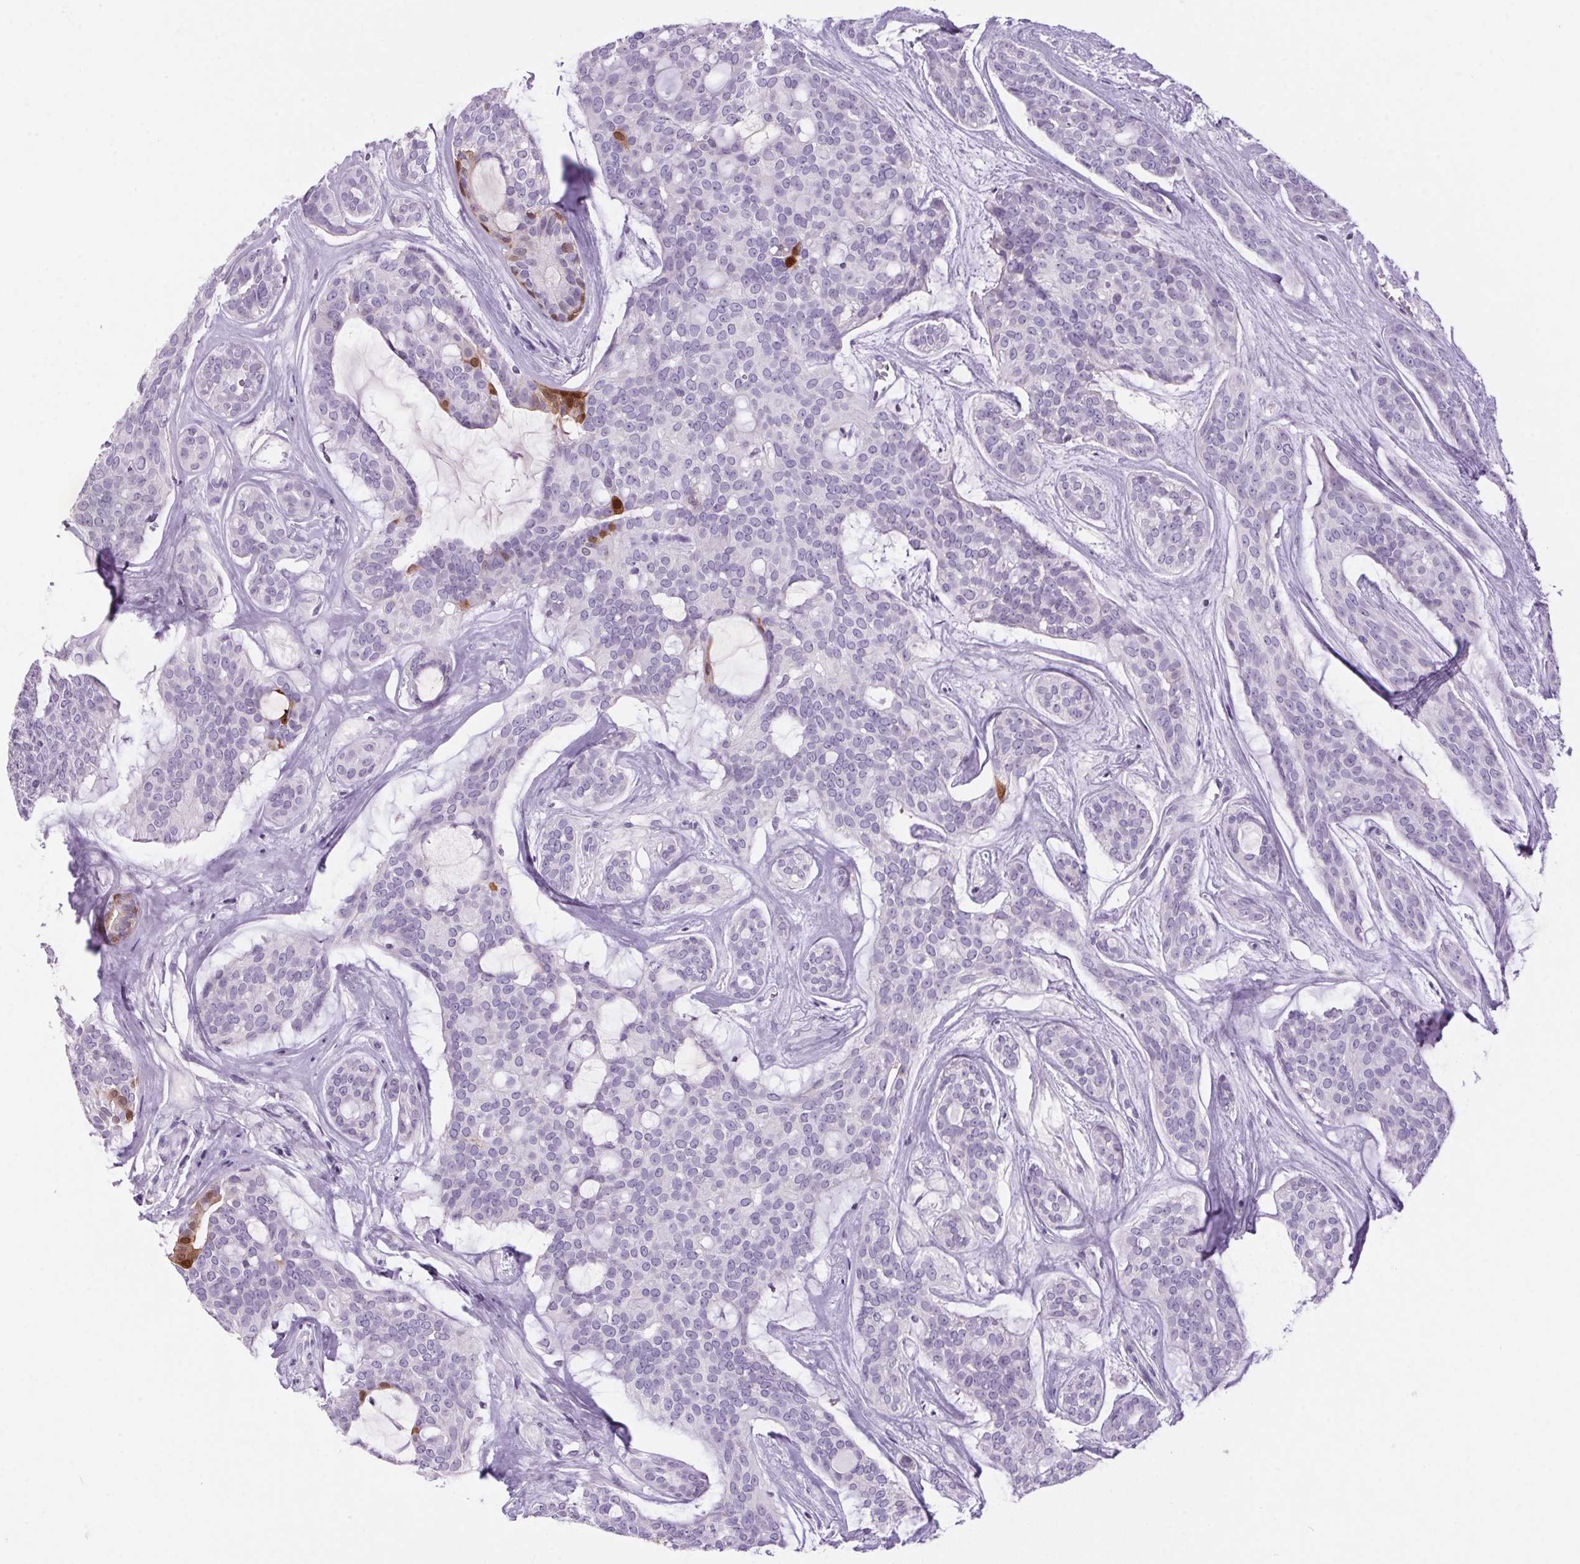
{"staining": {"intensity": "negative", "quantity": "none", "location": "none"}, "tissue": "head and neck cancer", "cell_type": "Tumor cells", "image_type": "cancer", "snomed": [{"axis": "morphology", "description": "Adenocarcinoma, NOS"}, {"axis": "topography", "description": "Head-Neck"}], "caption": "Immunohistochemical staining of head and neck cancer (adenocarcinoma) demonstrates no significant positivity in tumor cells. (Stains: DAB (3,3'-diaminobenzidine) immunohistochemistry (IHC) with hematoxylin counter stain, Microscopy: brightfield microscopy at high magnification).", "gene": "S100A2", "patient": {"sex": "male", "age": 66}}